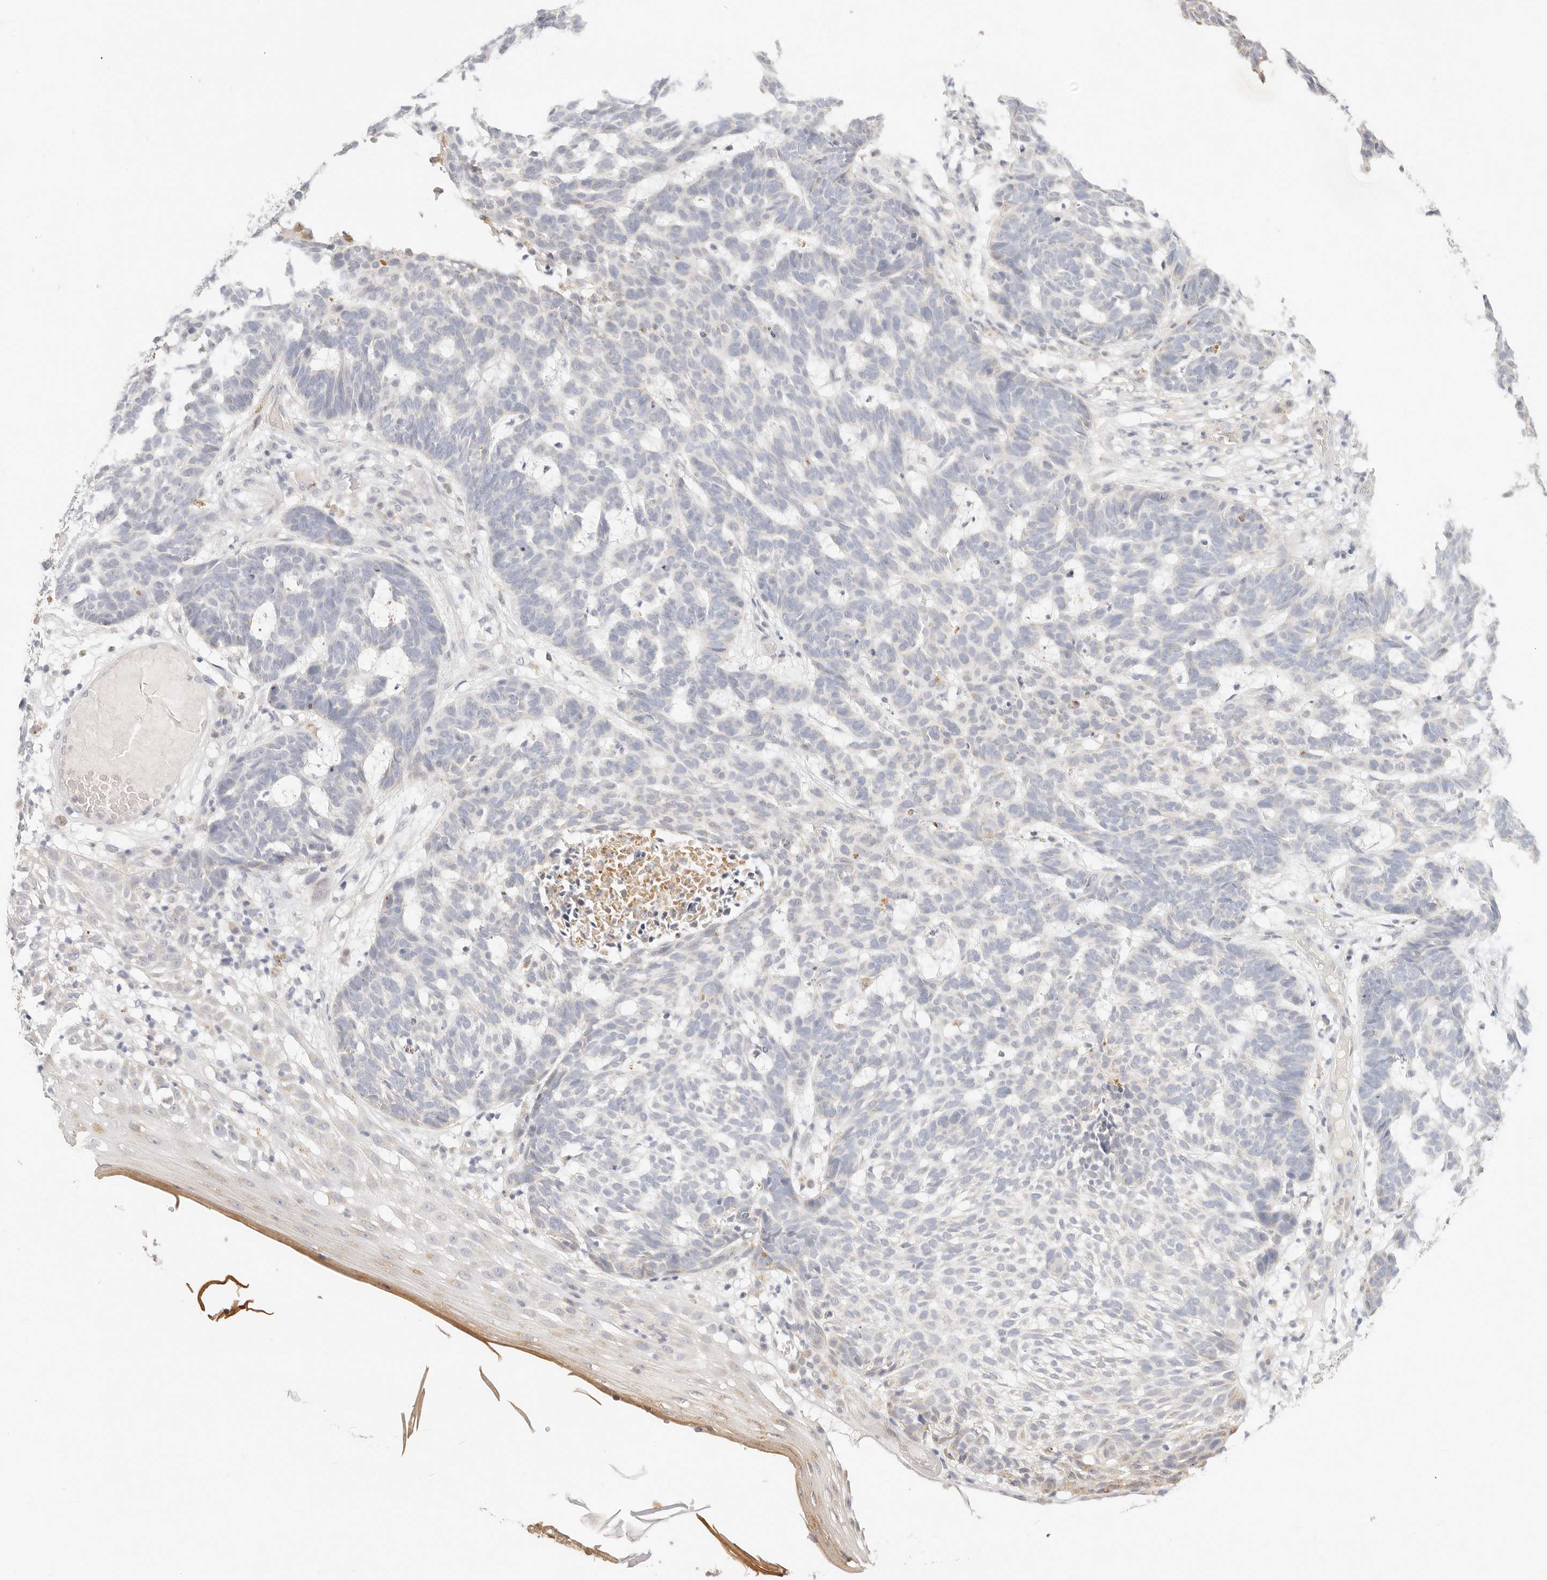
{"staining": {"intensity": "negative", "quantity": "none", "location": "none"}, "tissue": "skin cancer", "cell_type": "Tumor cells", "image_type": "cancer", "snomed": [{"axis": "morphology", "description": "Basal cell carcinoma"}, {"axis": "topography", "description": "Skin"}], "caption": "The immunohistochemistry (IHC) photomicrograph has no significant staining in tumor cells of skin basal cell carcinoma tissue. (Stains: DAB immunohistochemistry (IHC) with hematoxylin counter stain, Microscopy: brightfield microscopy at high magnification).", "gene": "ACOX1", "patient": {"sex": "male", "age": 85}}